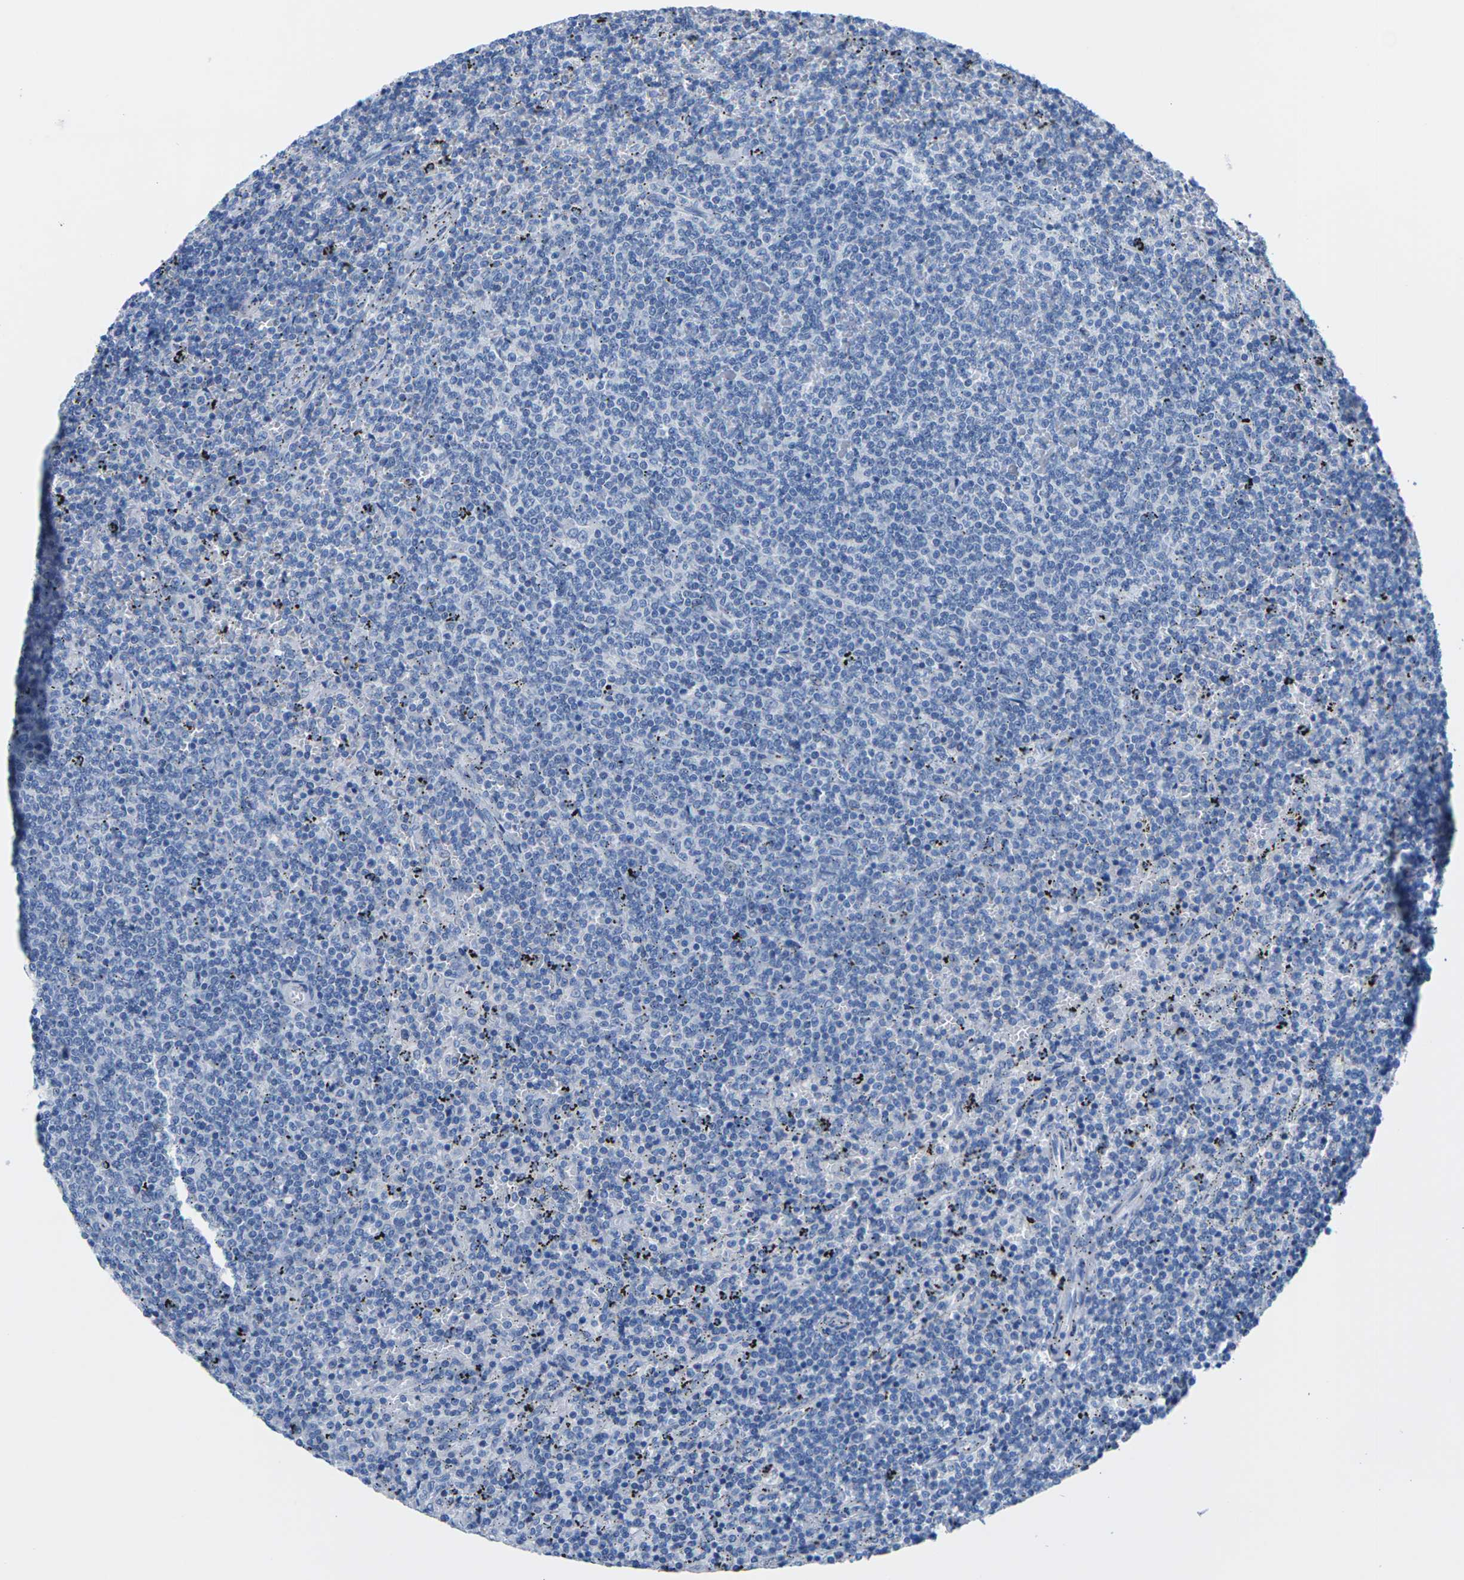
{"staining": {"intensity": "negative", "quantity": "none", "location": "none"}, "tissue": "lymphoma", "cell_type": "Tumor cells", "image_type": "cancer", "snomed": [{"axis": "morphology", "description": "Malignant lymphoma, non-Hodgkin's type, Low grade"}, {"axis": "topography", "description": "Spleen"}], "caption": "DAB immunohistochemical staining of human lymphoma displays no significant positivity in tumor cells.", "gene": "SLC12A1", "patient": {"sex": "female", "age": 50}}